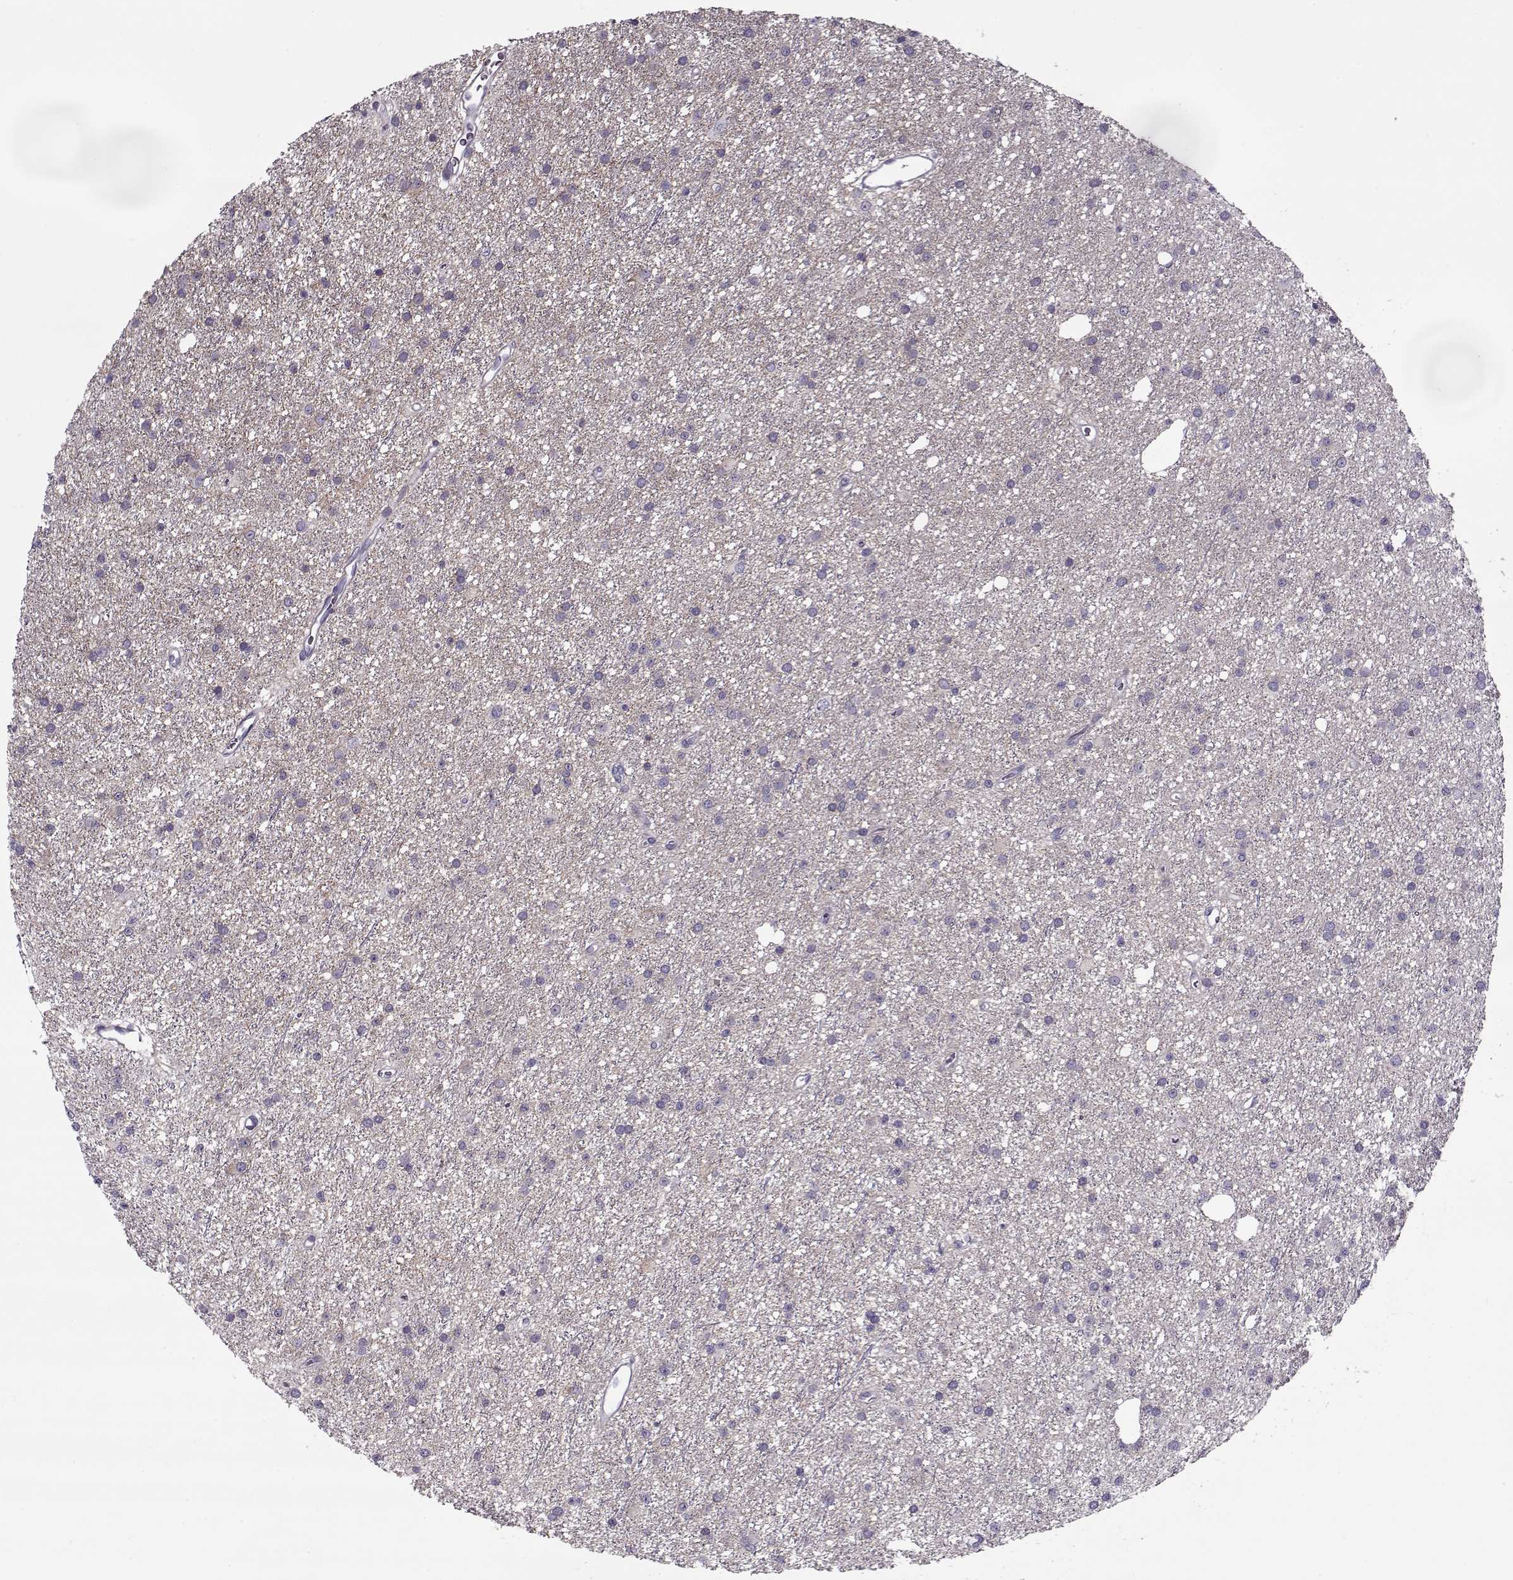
{"staining": {"intensity": "negative", "quantity": "none", "location": "none"}, "tissue": "glioma", "cell_type": "Tumor cells", "image_type": "cancer", "snomed": [{"axis": "morphology", "description": "Glioma, malignant, Low grade"}, {"axis": "topography", "description": "Brain"}], "caption": "Tumor cells show no significant expression in glioma.", "gene": "PP2D1", "patient": {"sex": "male", "age": 27}}